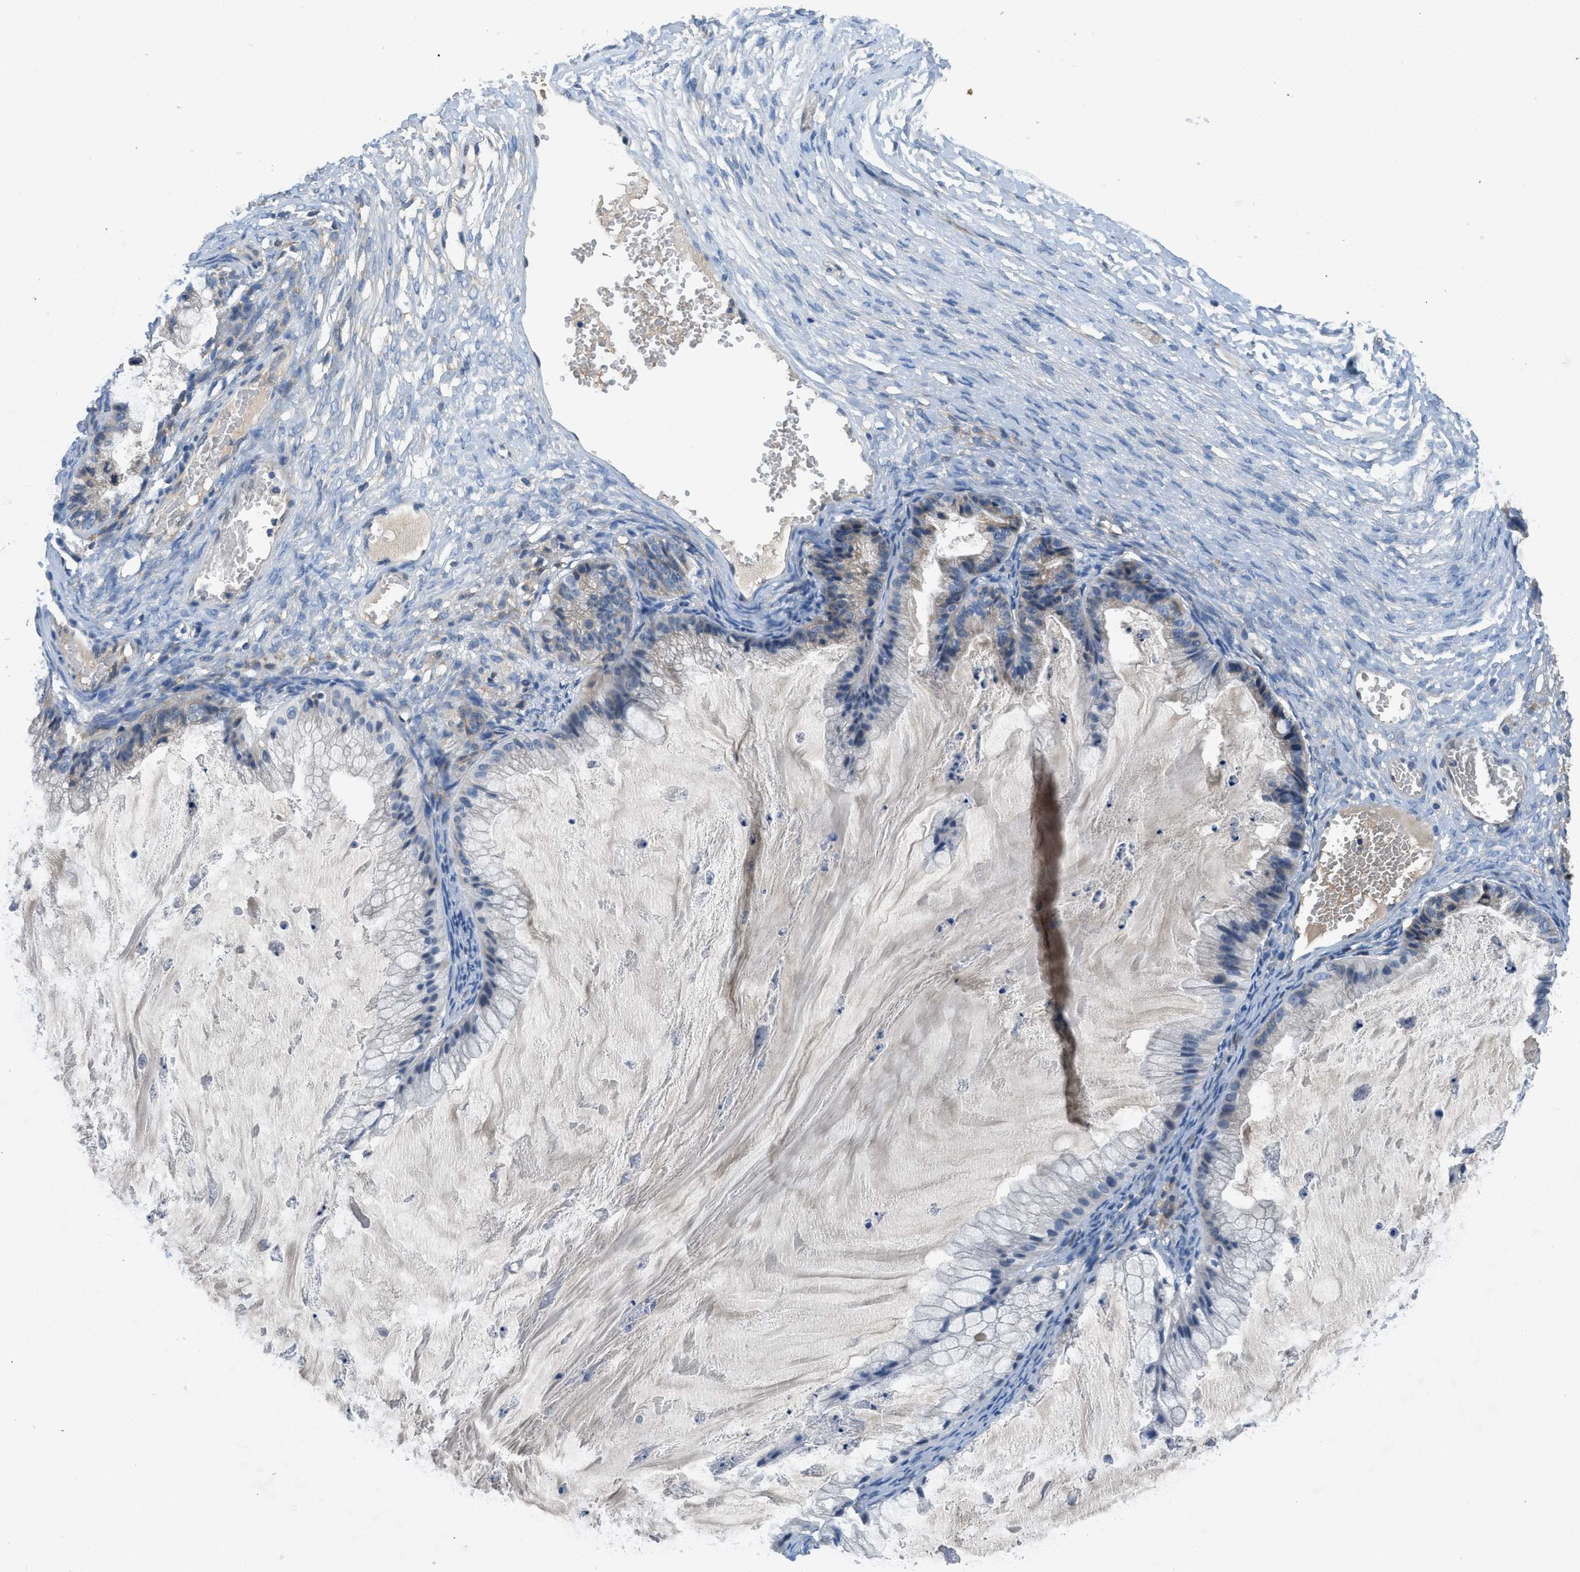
{"staining": {"intensity": "negative", "quantity": "none", "location": "none"}, "tissue": "ovarian cancer", "cell_type": "Tumor cells", "image_type": "cancer", "snomed": [{"axis": "morphology", "description": "Cystadenocarcinoma, mucinous, NOS"}, {"axis": "topography", "description": "Ovary"}], "caption": "Immunohistochemistry of ovarian cancer (mucinous cystadenocarcinoma) displays no positivity in tumor cells.", "gene": "PNKD", "patient": {"sex": "female", "age": 57}}